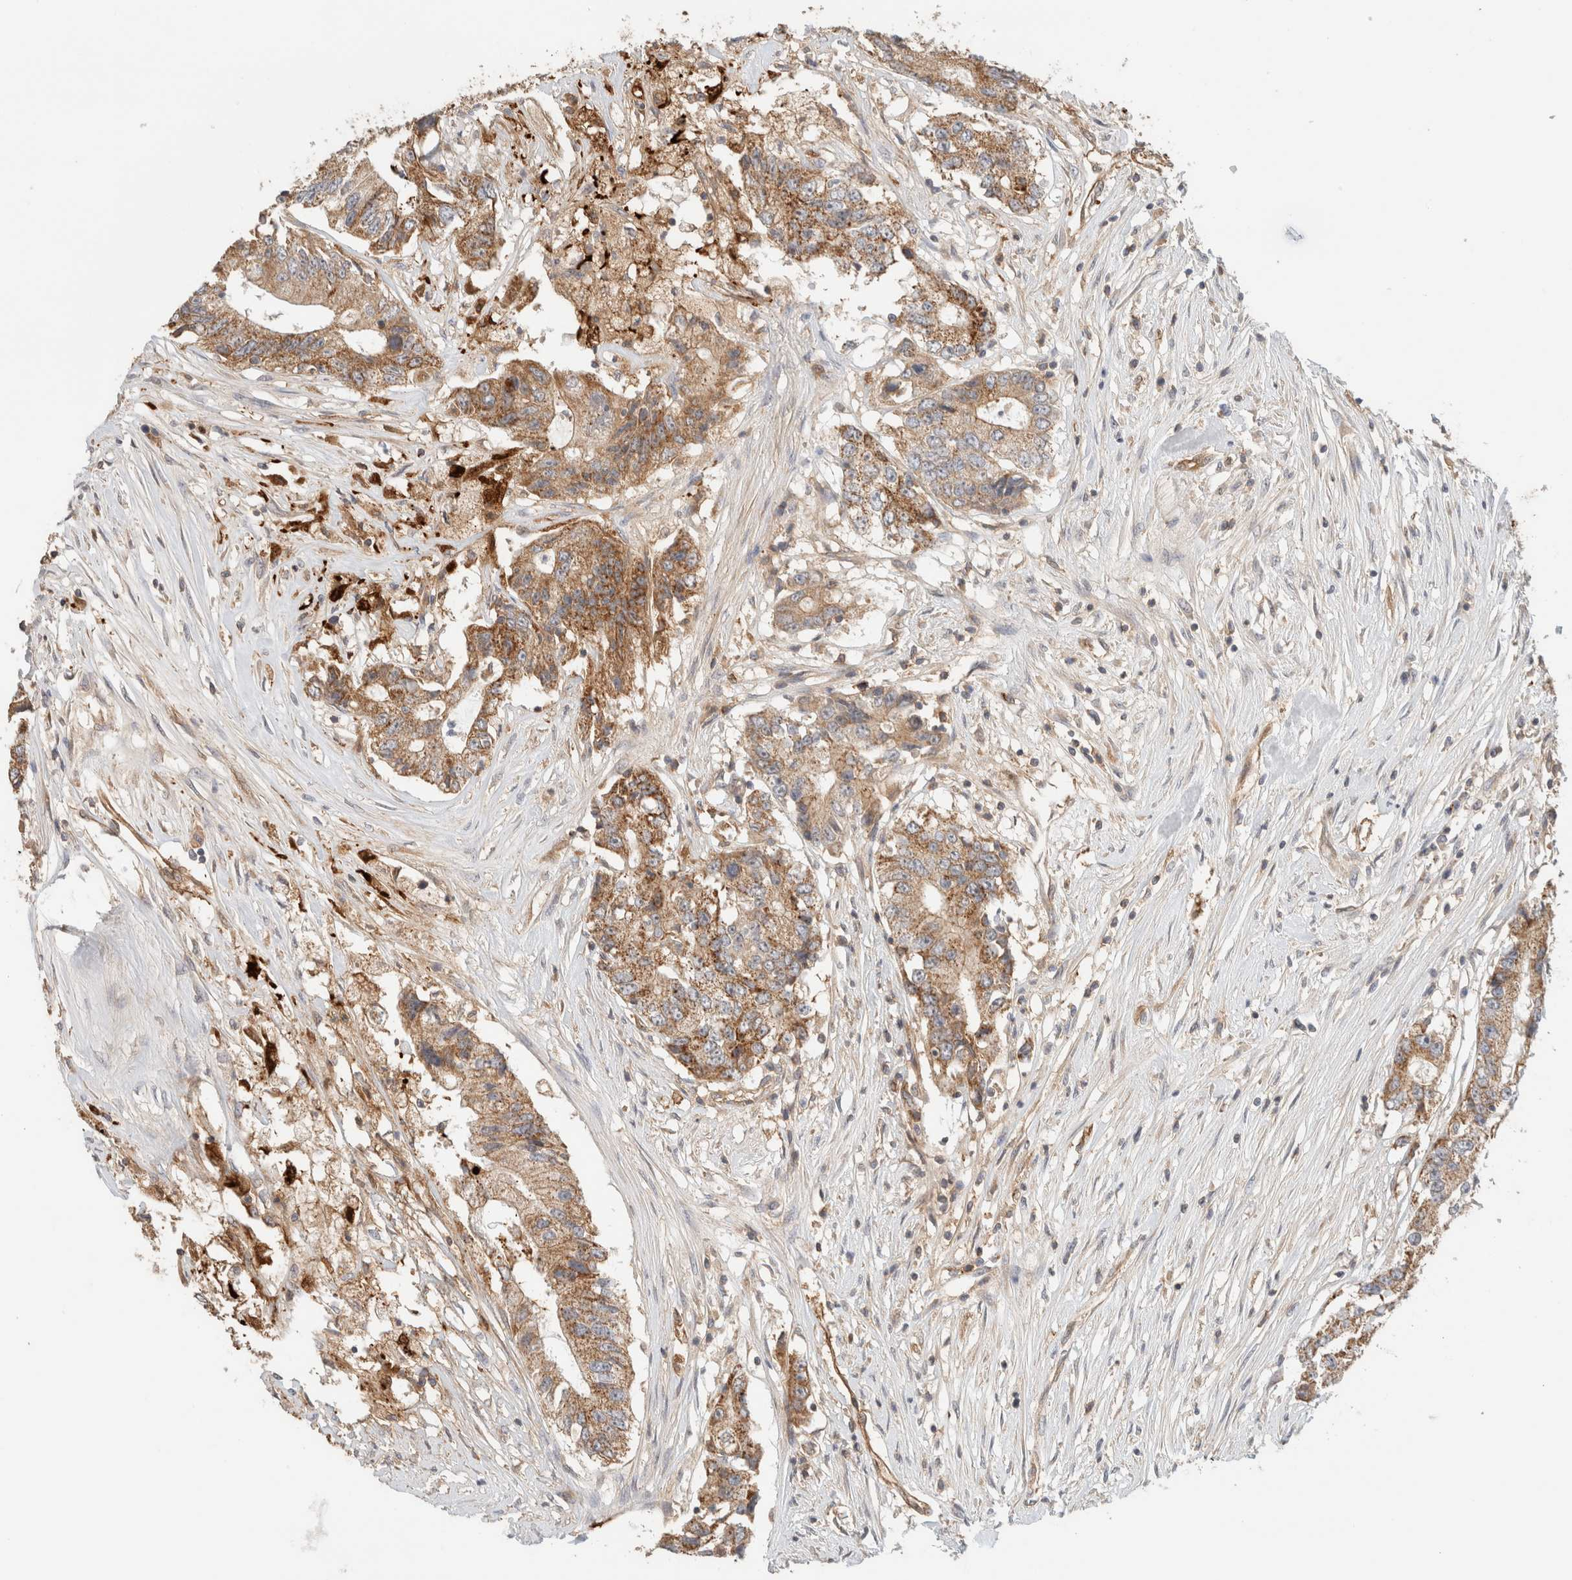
{"staining": {"intensity": "strong", "quantity": ">75%", "location": "cytoplasmic/membranous"}, "tissue": "colorectal cancer", "cell_type": "Tumor cells", "image_type": "cancer", "snomed": [{"axis": "morphology", "description": "Adenocarcinoma, NOS"}, {"axis": "topography", "description": "Colon"}], "caption": "IHC photomicrograph of neoplastic tissue: adenocarcinoma (colorectal) stained using immunohistochemistry reveals high levels of strong protein expression localized specifically in the cytoplasmic/membranous of tumor cells, appearing as a cytoplasmic/membranous brown color.", "gene": "MRM3", "patient": {"sex": "female", "age": 77}}